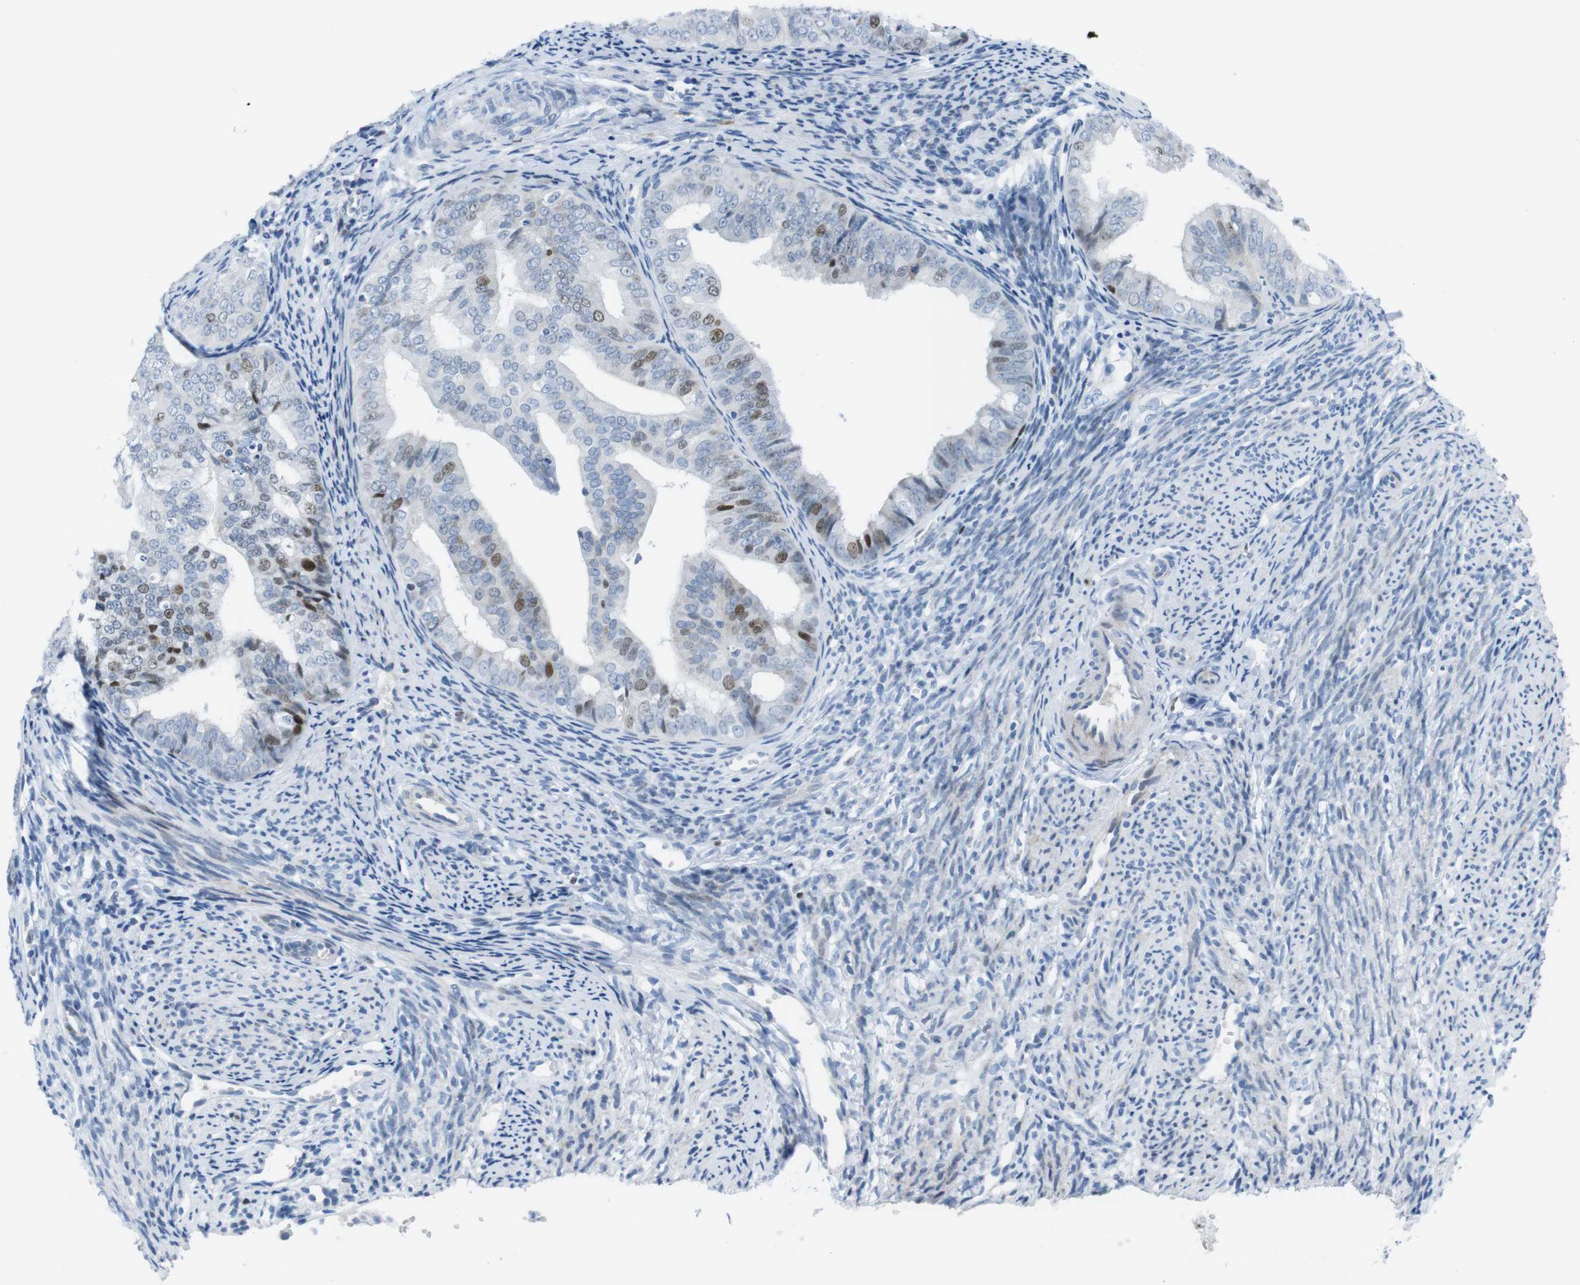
{"staining": {"intensity": "moderate", "quantity": "<25%", "location": "nuclear"}, "tissue": "endometrial cancer", "cell_type": "Tumor cells", "image_type": "cancer", "snomed": [{"axis": "morphology", "description": "Adenocarcinoma, NOS"}, {"axis": "topography", "description": "Endometrium"}], "caption": "Brown immunohistochemical staining in human endometrial adenocarcinoma displays moderate nuclear expression in about <25% of tumor cells.", "gene": "CHAF1A", "patient": {"sex": "female", "age": 63}}